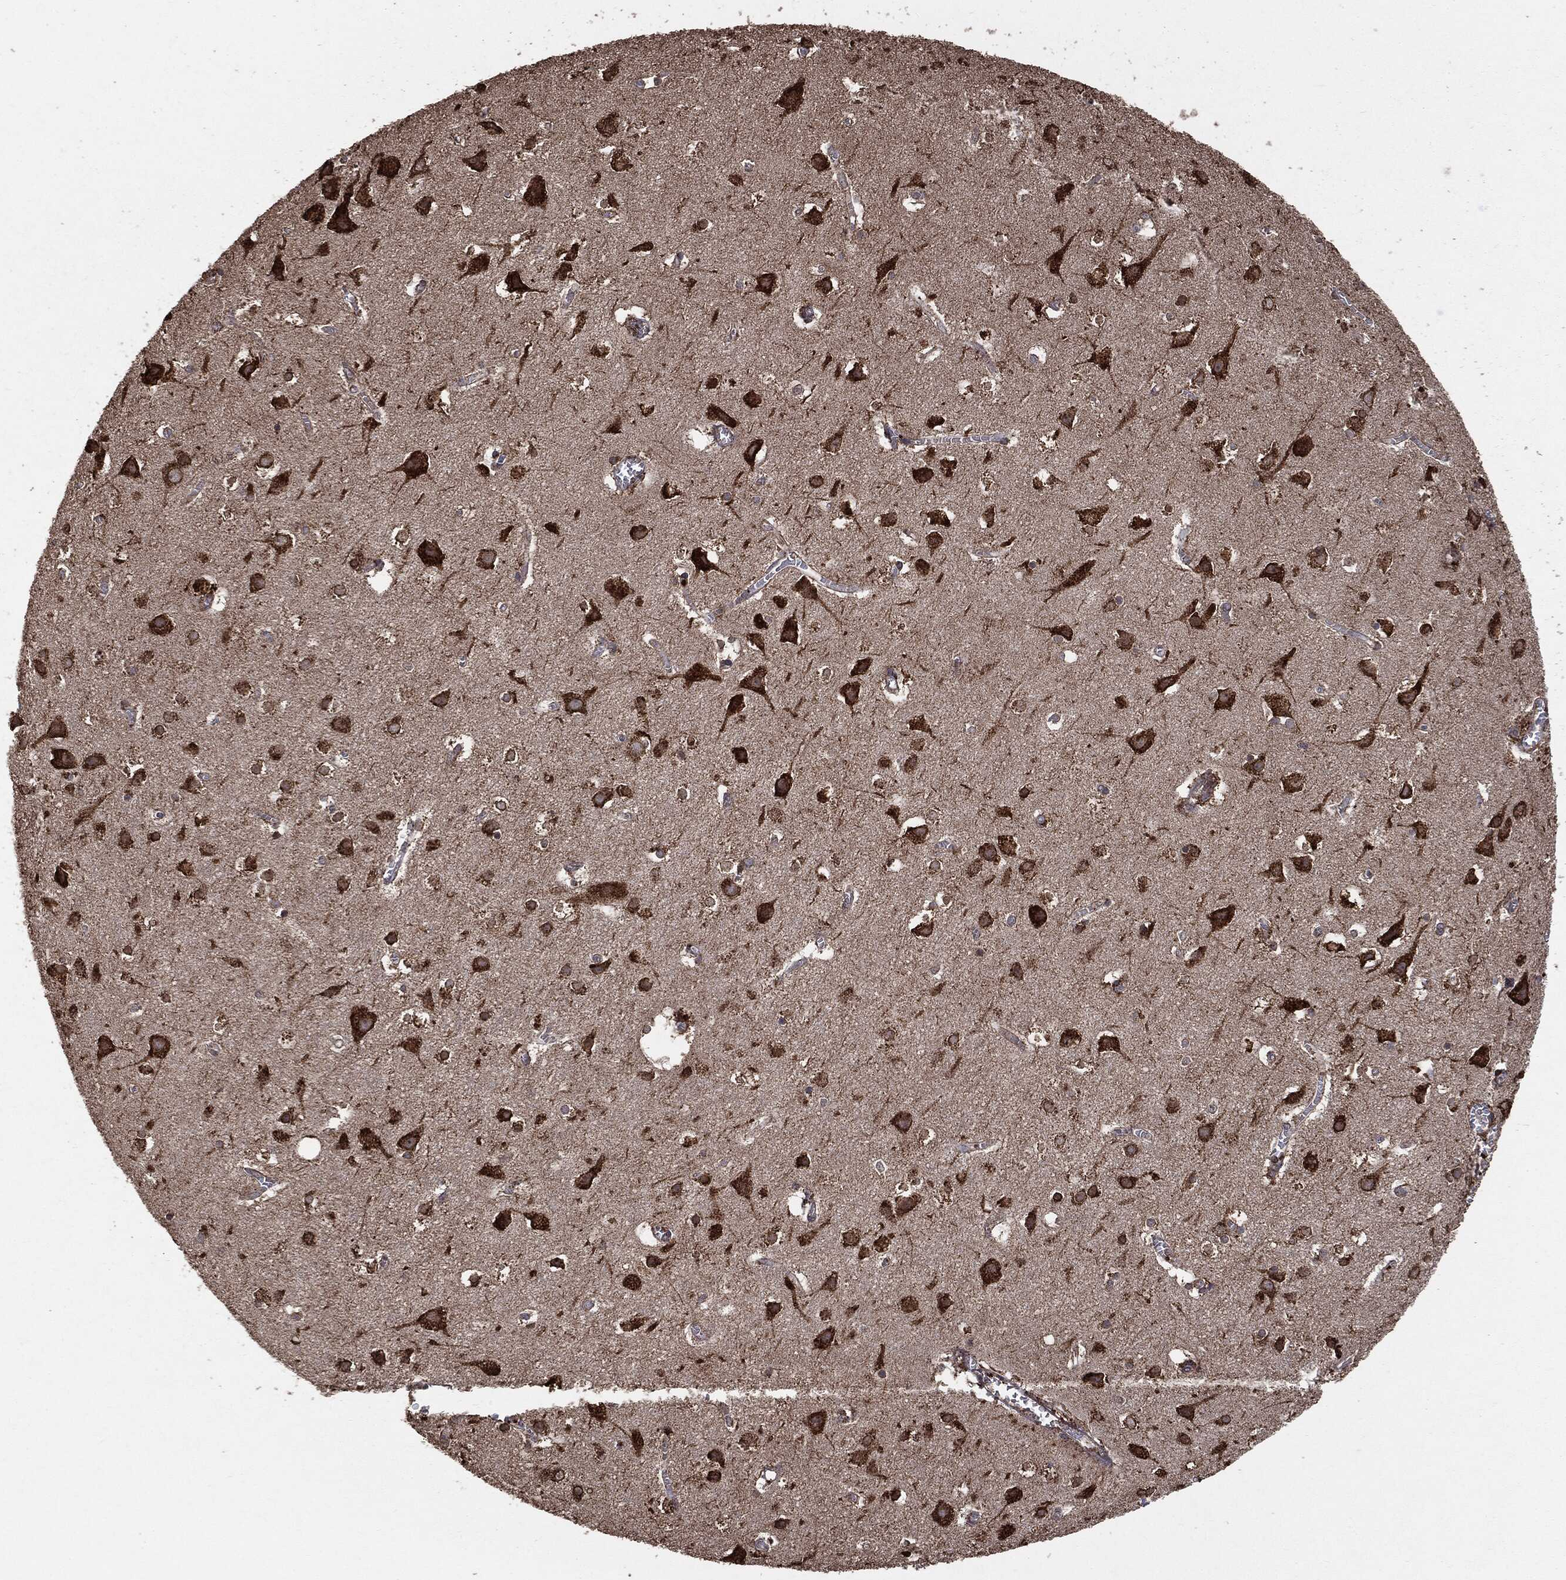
{"staining": {"intensity": "negative", "quantity": "none", "location": "none"}, "tissue": "cerebral cortex", "cell_type": "Endothelial cells", "image_type": "normal", "snomed": [{"axis": "morphology", "description": "Normal tissue, NOS"}, {"axis": "topography", "description": "Cerebral cortex"}], "caption": "Immunohistochemical staining of unremarkable human cerebral cortex displays no significant expression in endothelial cells.", "gene": "MTOR", "patient": {"sex": "male", "age": 59}}